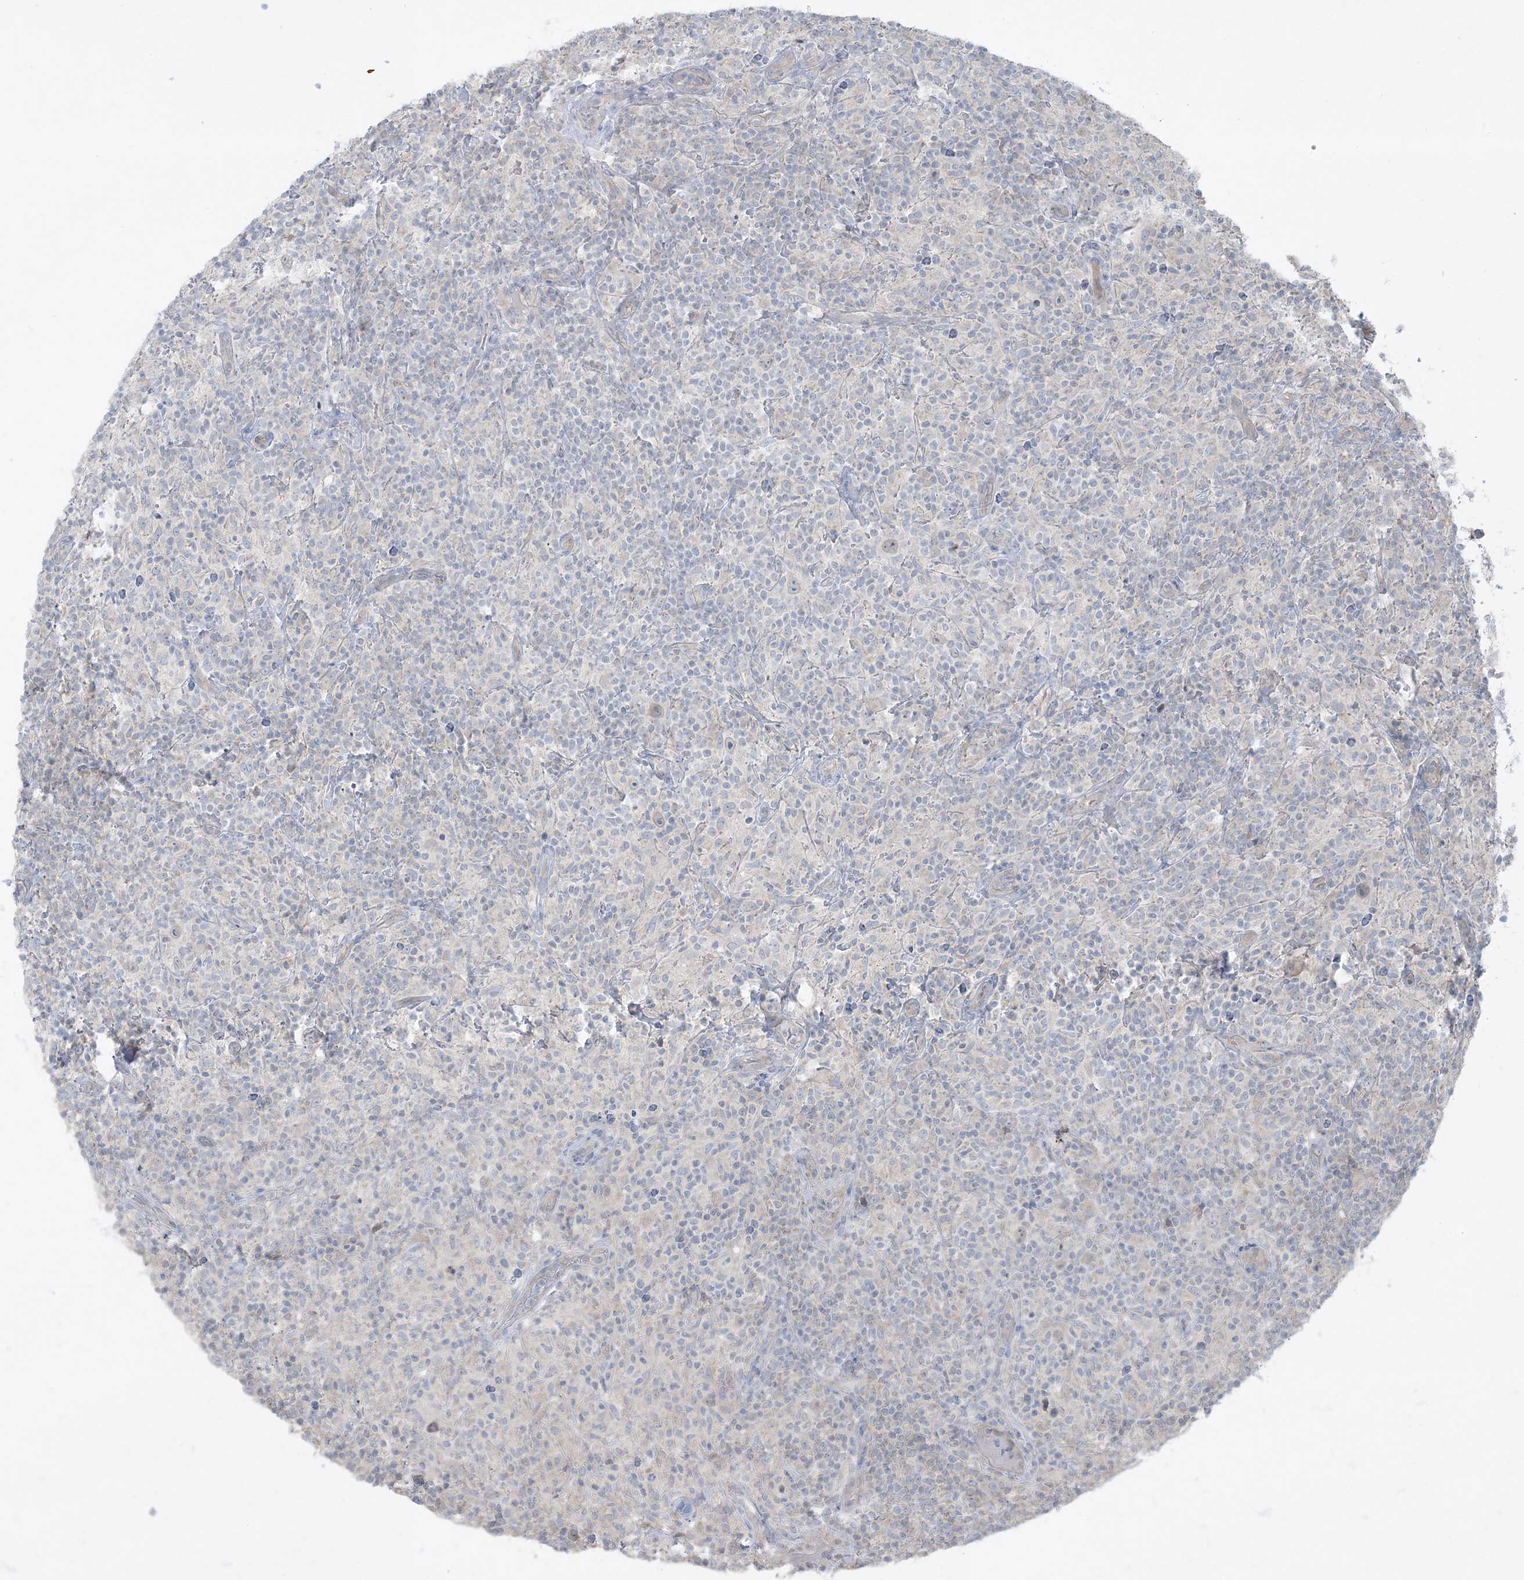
{"staining": {"intensity": "negative", "quantity": "none", "location": "none"}, "tissue": "lymphoma", "cell_type": "Tumor cells", "image_type": "cancer", "snomed": [{"axis": "morphology", "description": "Hodgkin's disease, NOS"}, {"axis": "topography", "description": "Lymph node"}], "caption": "The IHC micrograph has no significant expression in tumor cells of Hodgkin's disease tissue. (DAB (3,3'-diaminobenzidine) immunohistochemistry (IHC) with hematoxylin counter stain).", "gene": "BCORL1", "patient": {"sex": "male", "age": 70}}